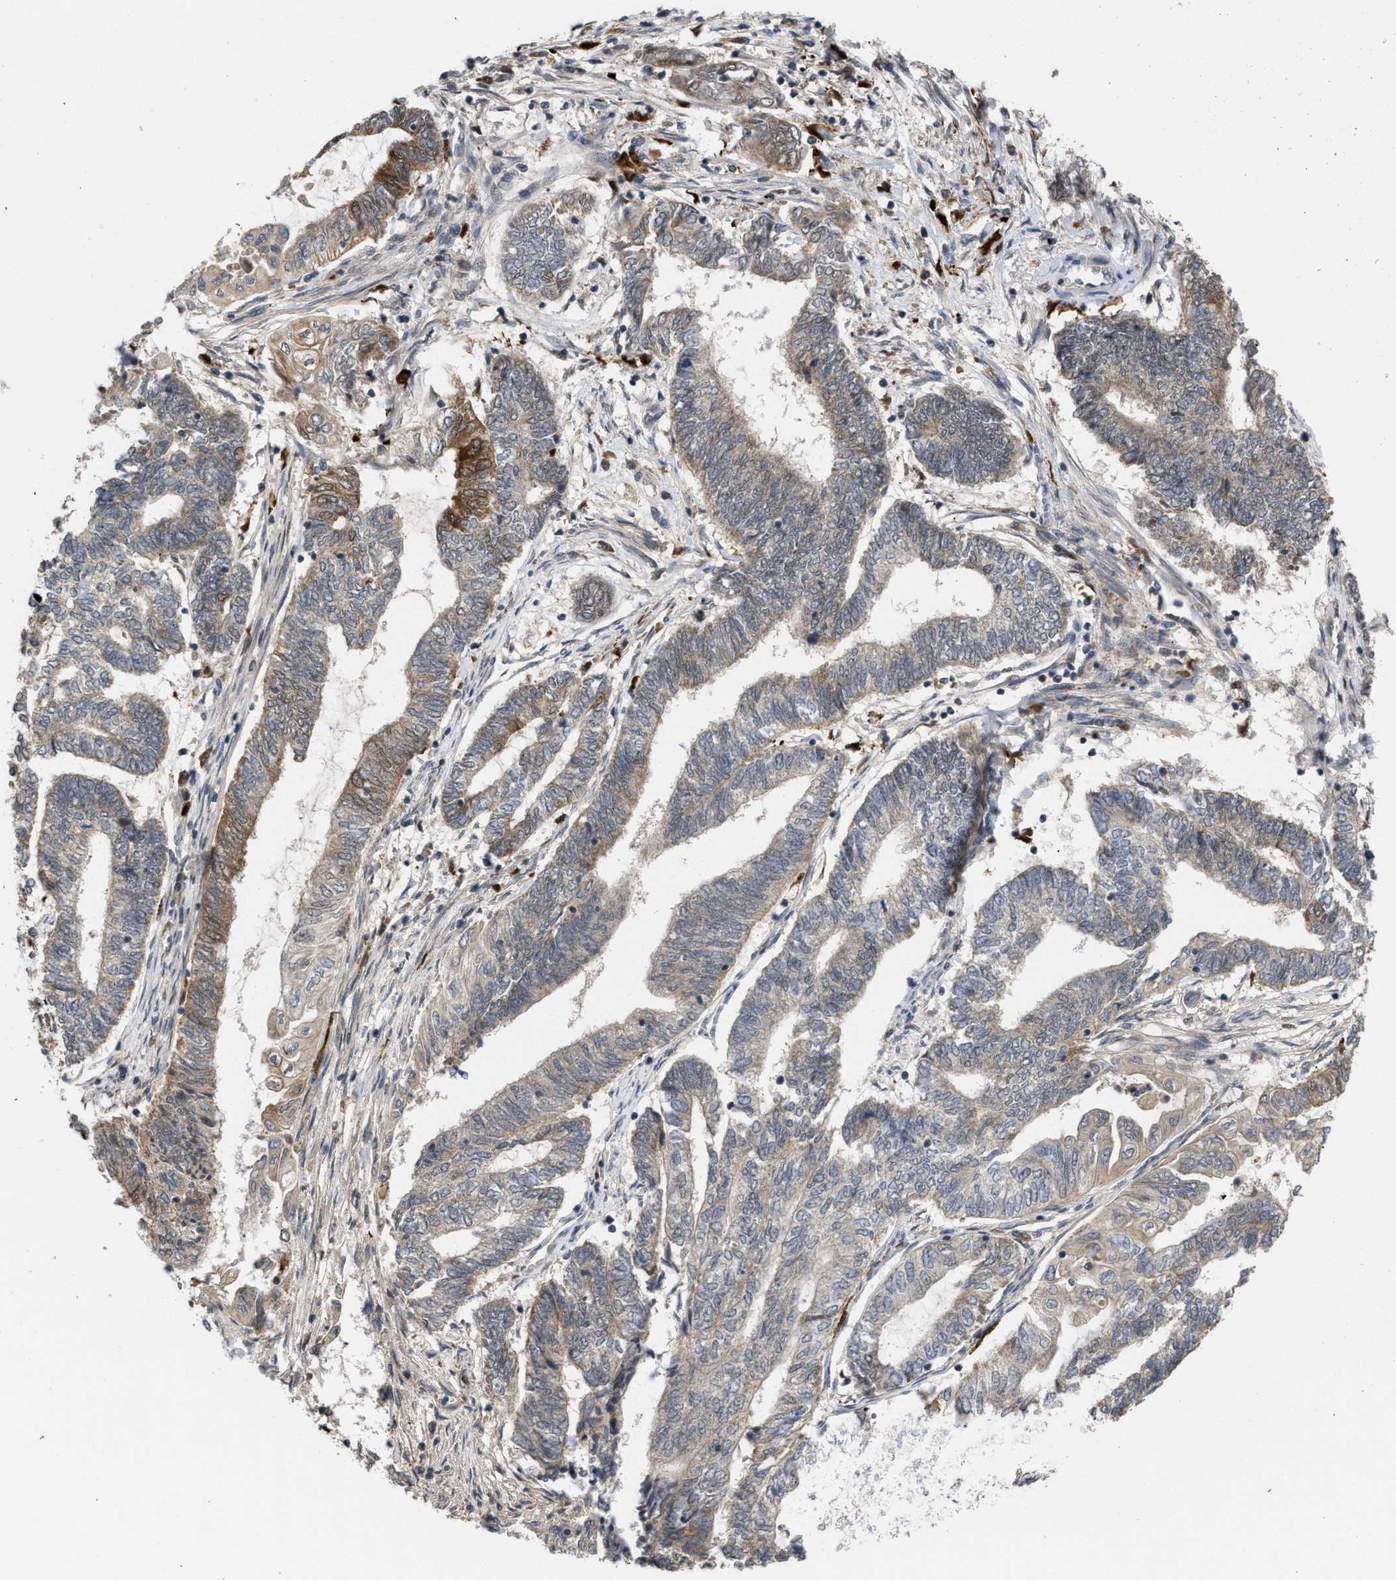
{"staining": {"intensity": "weak", "quantity": "25%-75%", "location": "cytoplasmic/membranous"}, "tissue": "endometrial cancer", "cell_type": "Tumor cells", "image_type": "cancer", "snomed": [{"axis": "morphology", "description": "Adenocarcinoma, NOS"}, {"axis": "topography", "description": "Uterus"}, {"axis": "topography", "description": "Endometrium"}], "caption": "Immunohistochemistry (IHC) micrograph of neoplastic tissue: adenocarcinoma (endometrial) stained using IHC displays low levels of weak protein expression localized specifically in the cytoplasmic/membranous of tumor cells, appearing as a cytoplasmic/membranous brown color.", "gene": "C9orf78", "patient": {"sex": "female", "age": 70}}